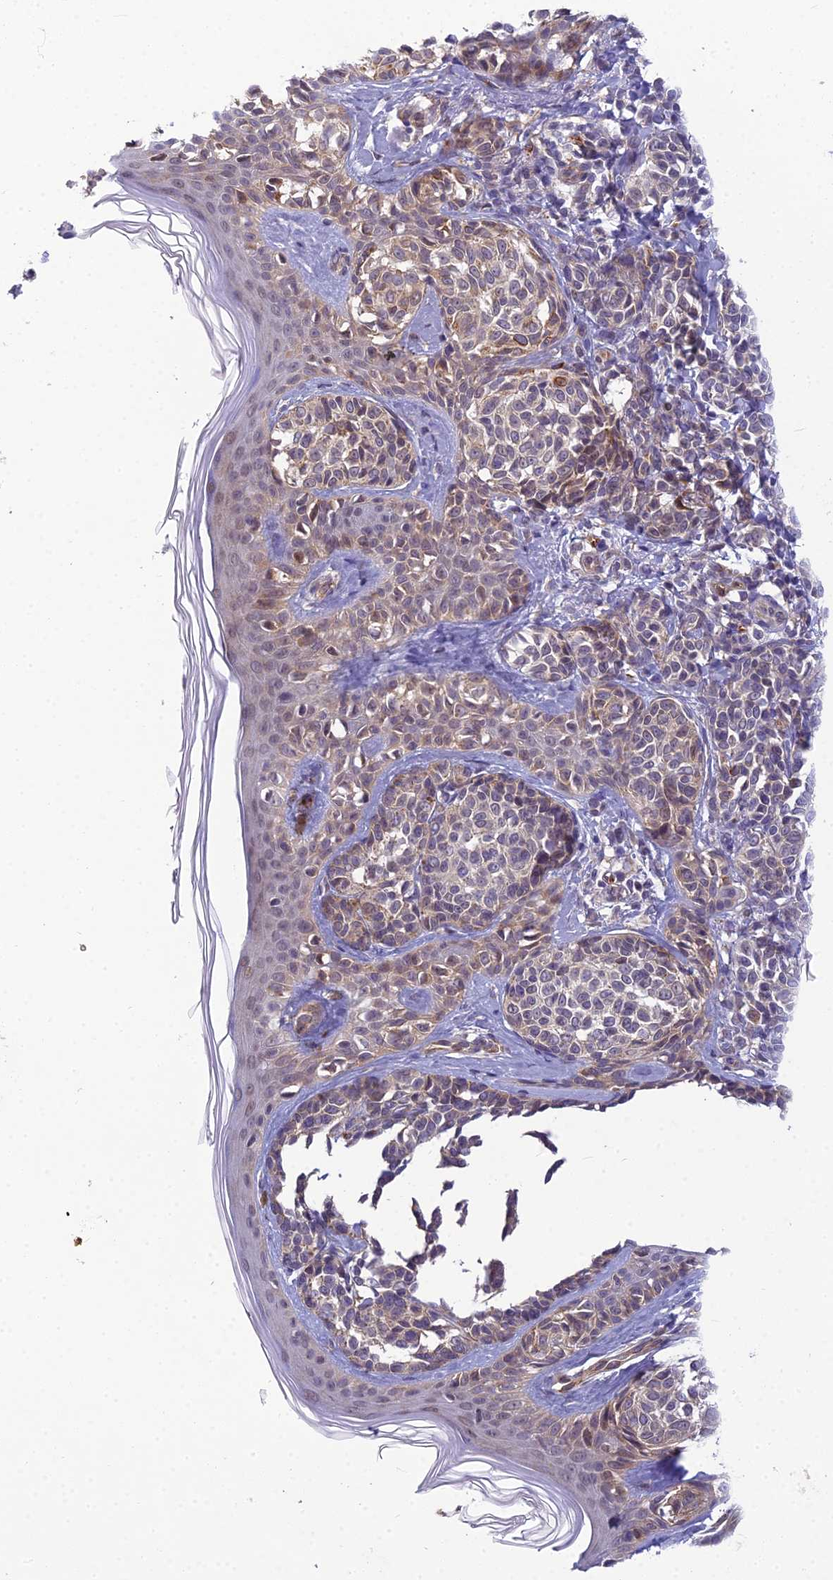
{"staining": {"intensity": "weak", "quantity": "25%-75%", "location": "cytoplasmic/membranous,nuclear"}, "tissue": "melanoma", "cell_type": "Tumor cells", "image_type": "cancer", "snomed": [{"axis": "morphology", "description": "Malignant melanoma, NOS"}, {"axis": "topography", "description": "Skin of upper extremity"}], "caption": "The immunohistochemical stain highlights weak cytoplasmic/membranous and nuclear positivity in tumor cells of malignant melanoma tissue.", "gene": "RGL3", "patient": {"sex": "male", "age": 40}}